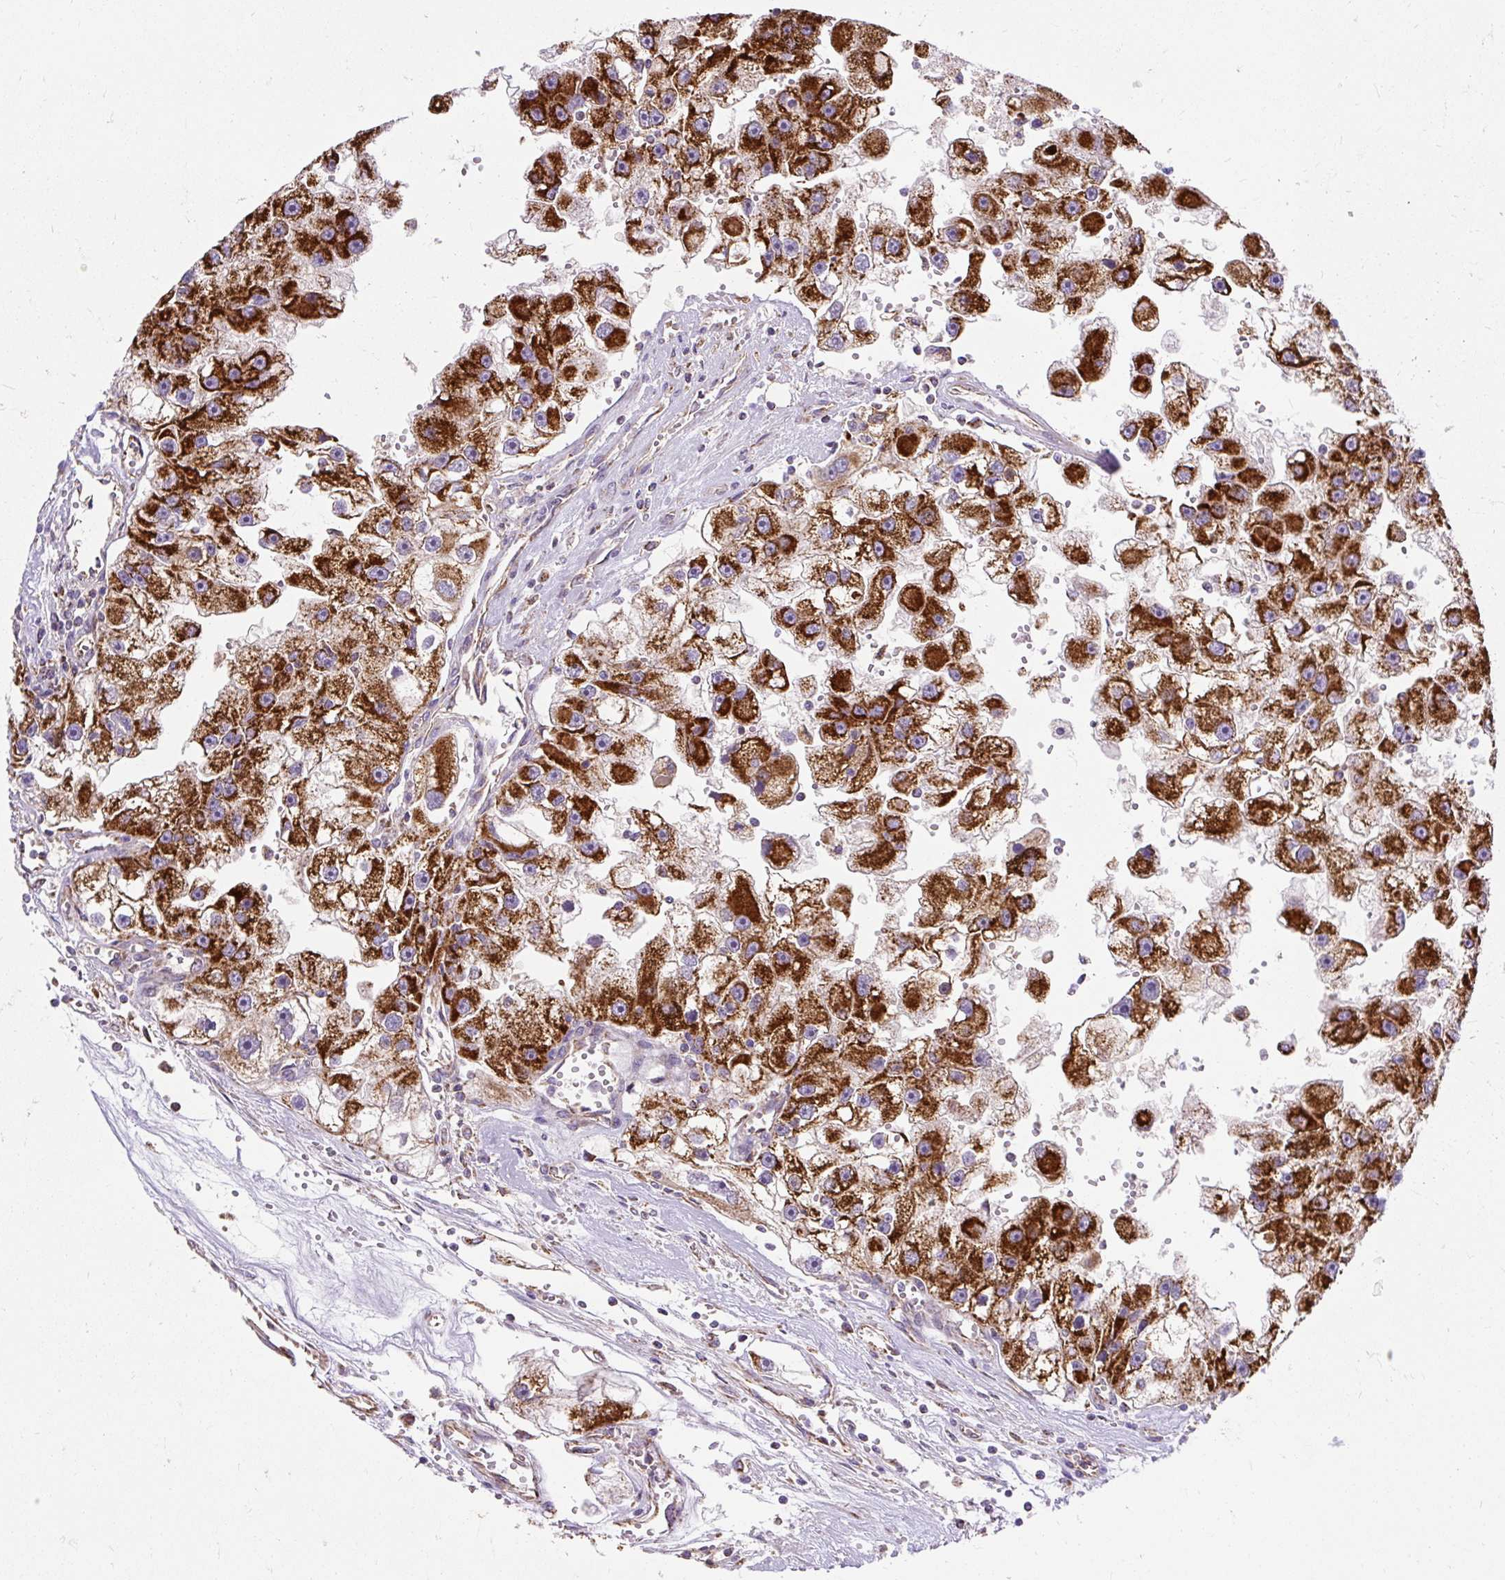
{"staining": {"intensity": "strong", "quantity": ">75%", "location": "cytoplasmic/membranous"}, "tissue": "renal cancer", "cell_type": "Tumor cells", "image_type": "cancer", "snomed": [{"axis": "morphology", "description": "Adenocarcinoma, NOS"}, {"axis": "topography", "description": "Kidney"}], "caption": "Brown immunohistochemical staining in adenocarcinoma (renal) displays strong cytoplasmic/membranous positivity in approximately >75% of tumor cells. Ihc stains the protein of interest in brown and the nuclei are stained blue.", "gene": "CEP290", "patient": {"sex": "male", "age": 63}}